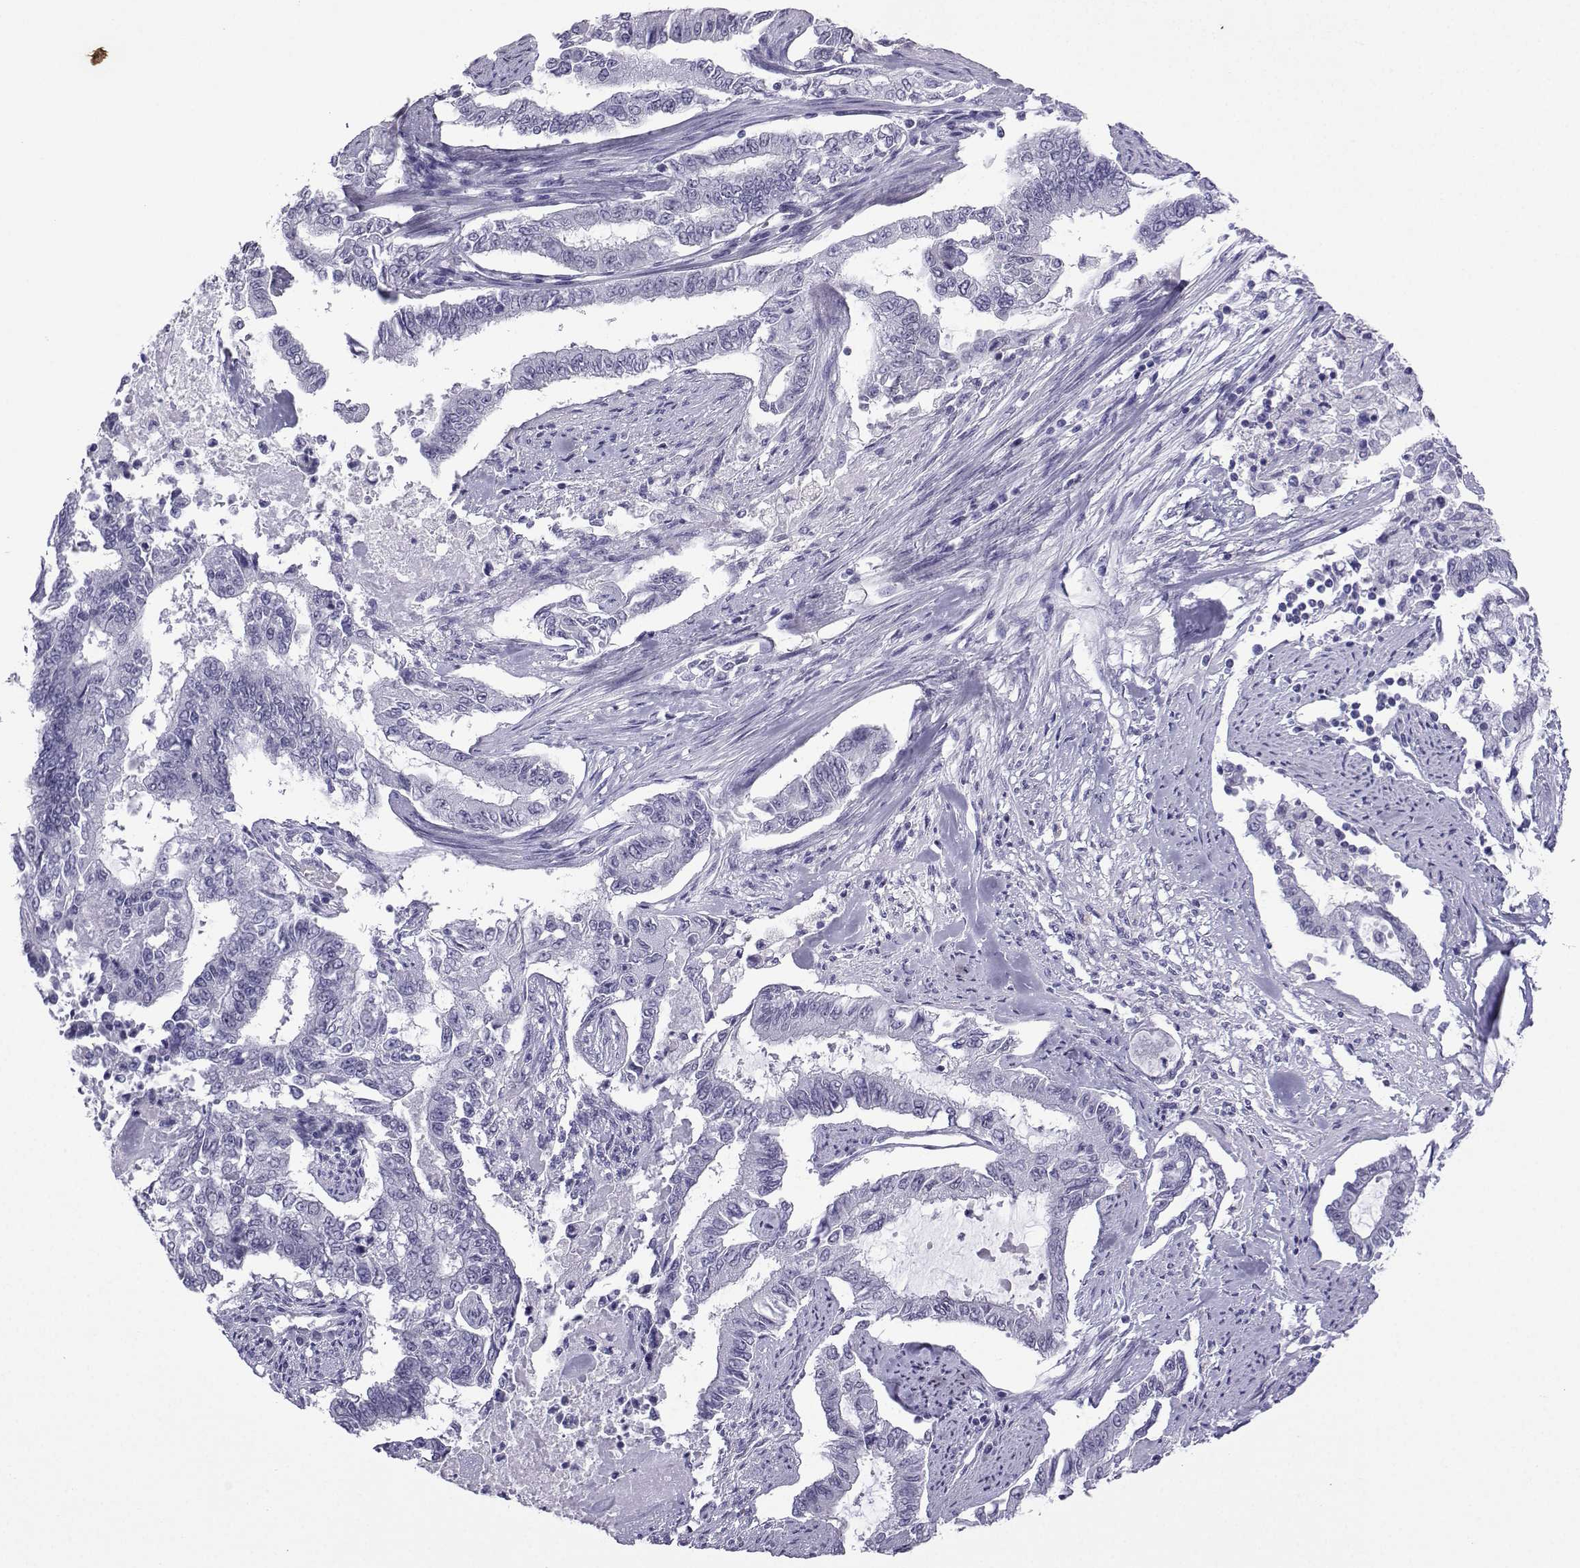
{"staining": {"intensity": "negative", "quantity": "none", "location": "none"}, "tissue": "endometrial cancer", "cell_type": "Tumor cells", "image_type": "cancer", "snomed": [{"axis": "morphology", "description": "Adenocarcinoma, NOS"}, {"axis": "topography", "description": "Uterus"}], "caption": "This is an IHC micrograph of human endometrial cancer (adenocarcinoma). There is no expression in tumor cells.", "gene": "LORICRIN", "patient": {"sex": "female", "age": 59}}